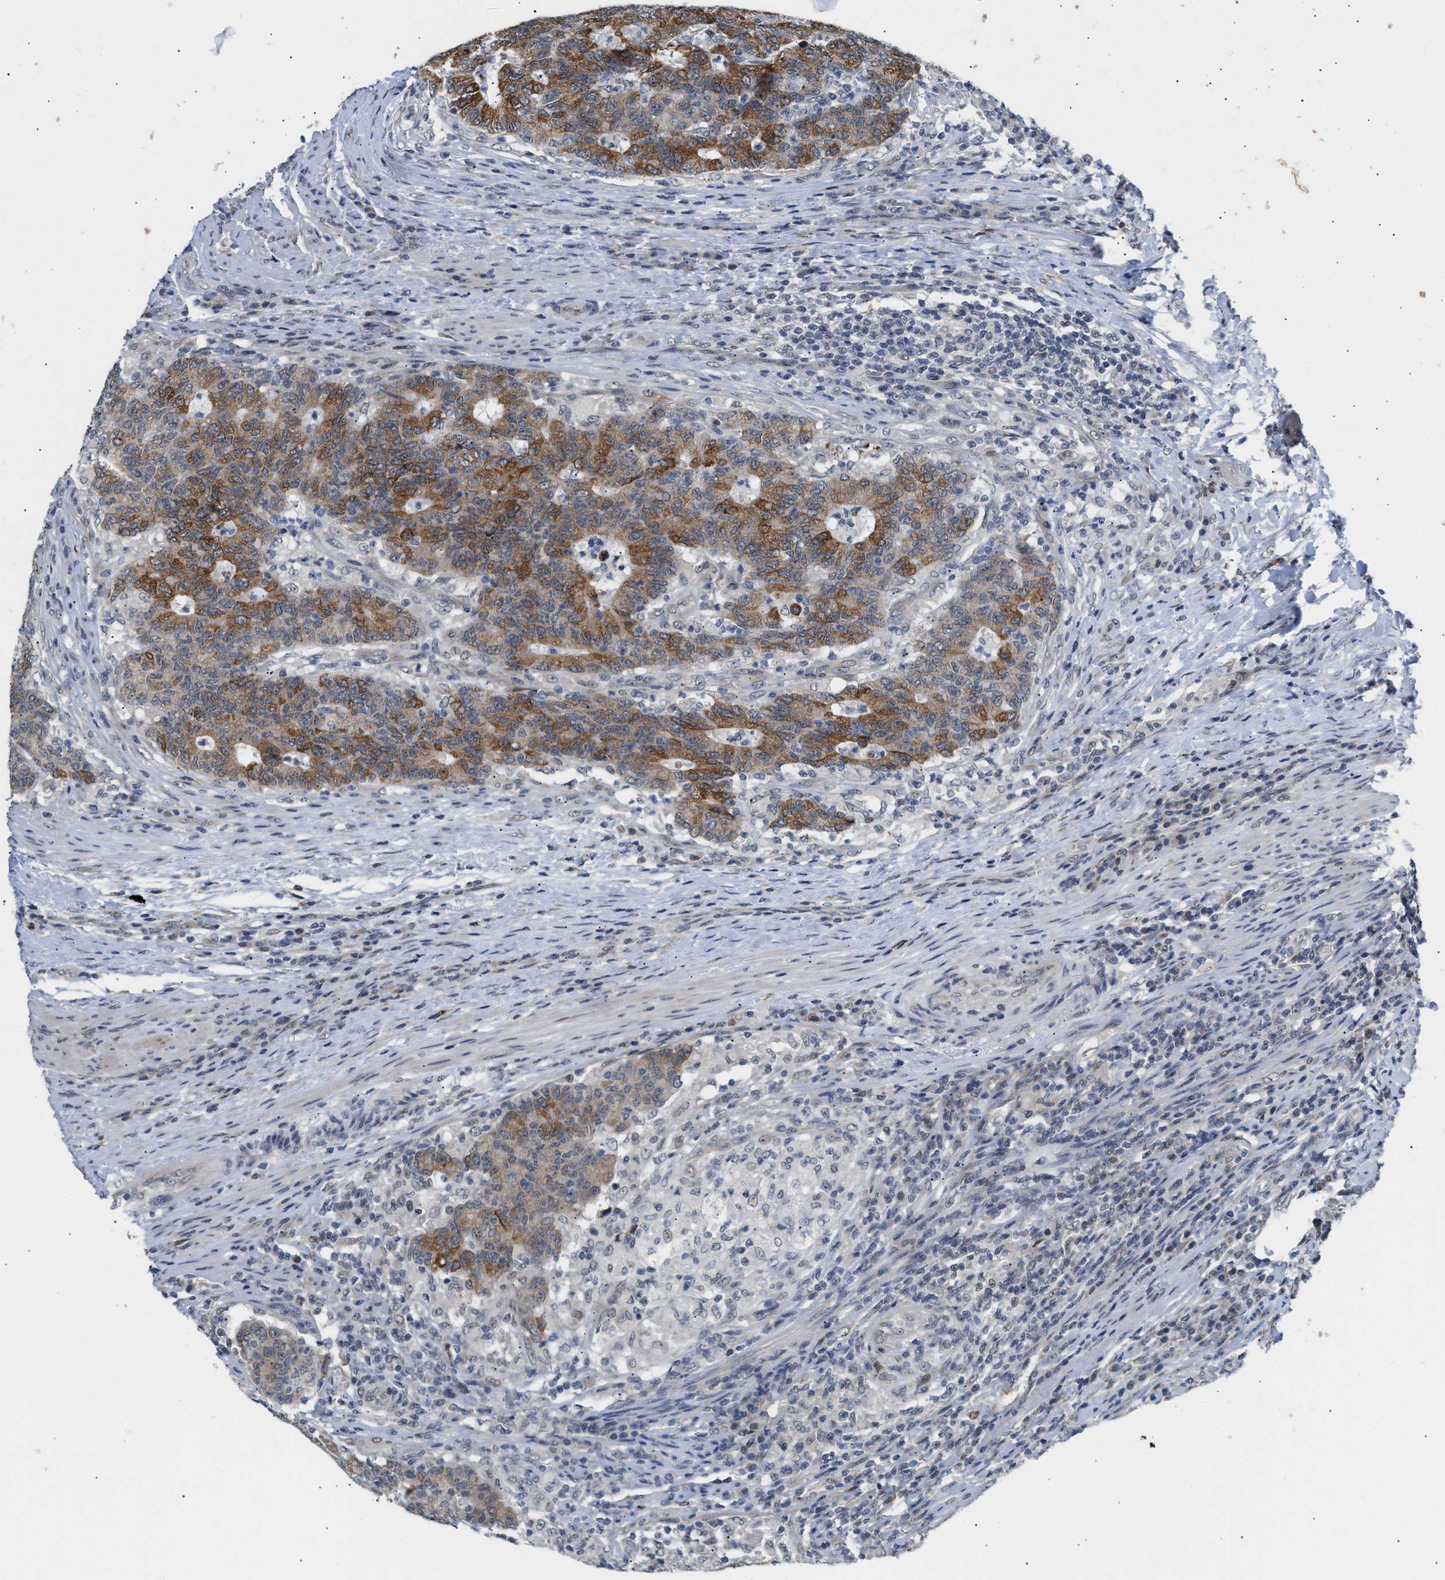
{"staining": {"intensity": "moderate", "quantity": "25%-75%", "location": "cytoplasmic/membranous"}, "tissue": "colorectal cancer", "cell_type": "Tumor cells", "image_type": "cancer", "snomed": [{"axis": "morphology", "description": "Normal tissue, NOS"}, {"axis": "morphology", "description": "Adenocarcinoma, NOS"}, {"axis": "topography", "description": "Colon"}], "caption": "This photomicrograph exhibits IHC staining of colorectal adenocarcinoma, with medium moderate cytoplasmic/membranous expression in about 25%-75% of tumor cells.", "gene": "TXNRD3", "patient": {"sex": "female", "age": 75}}